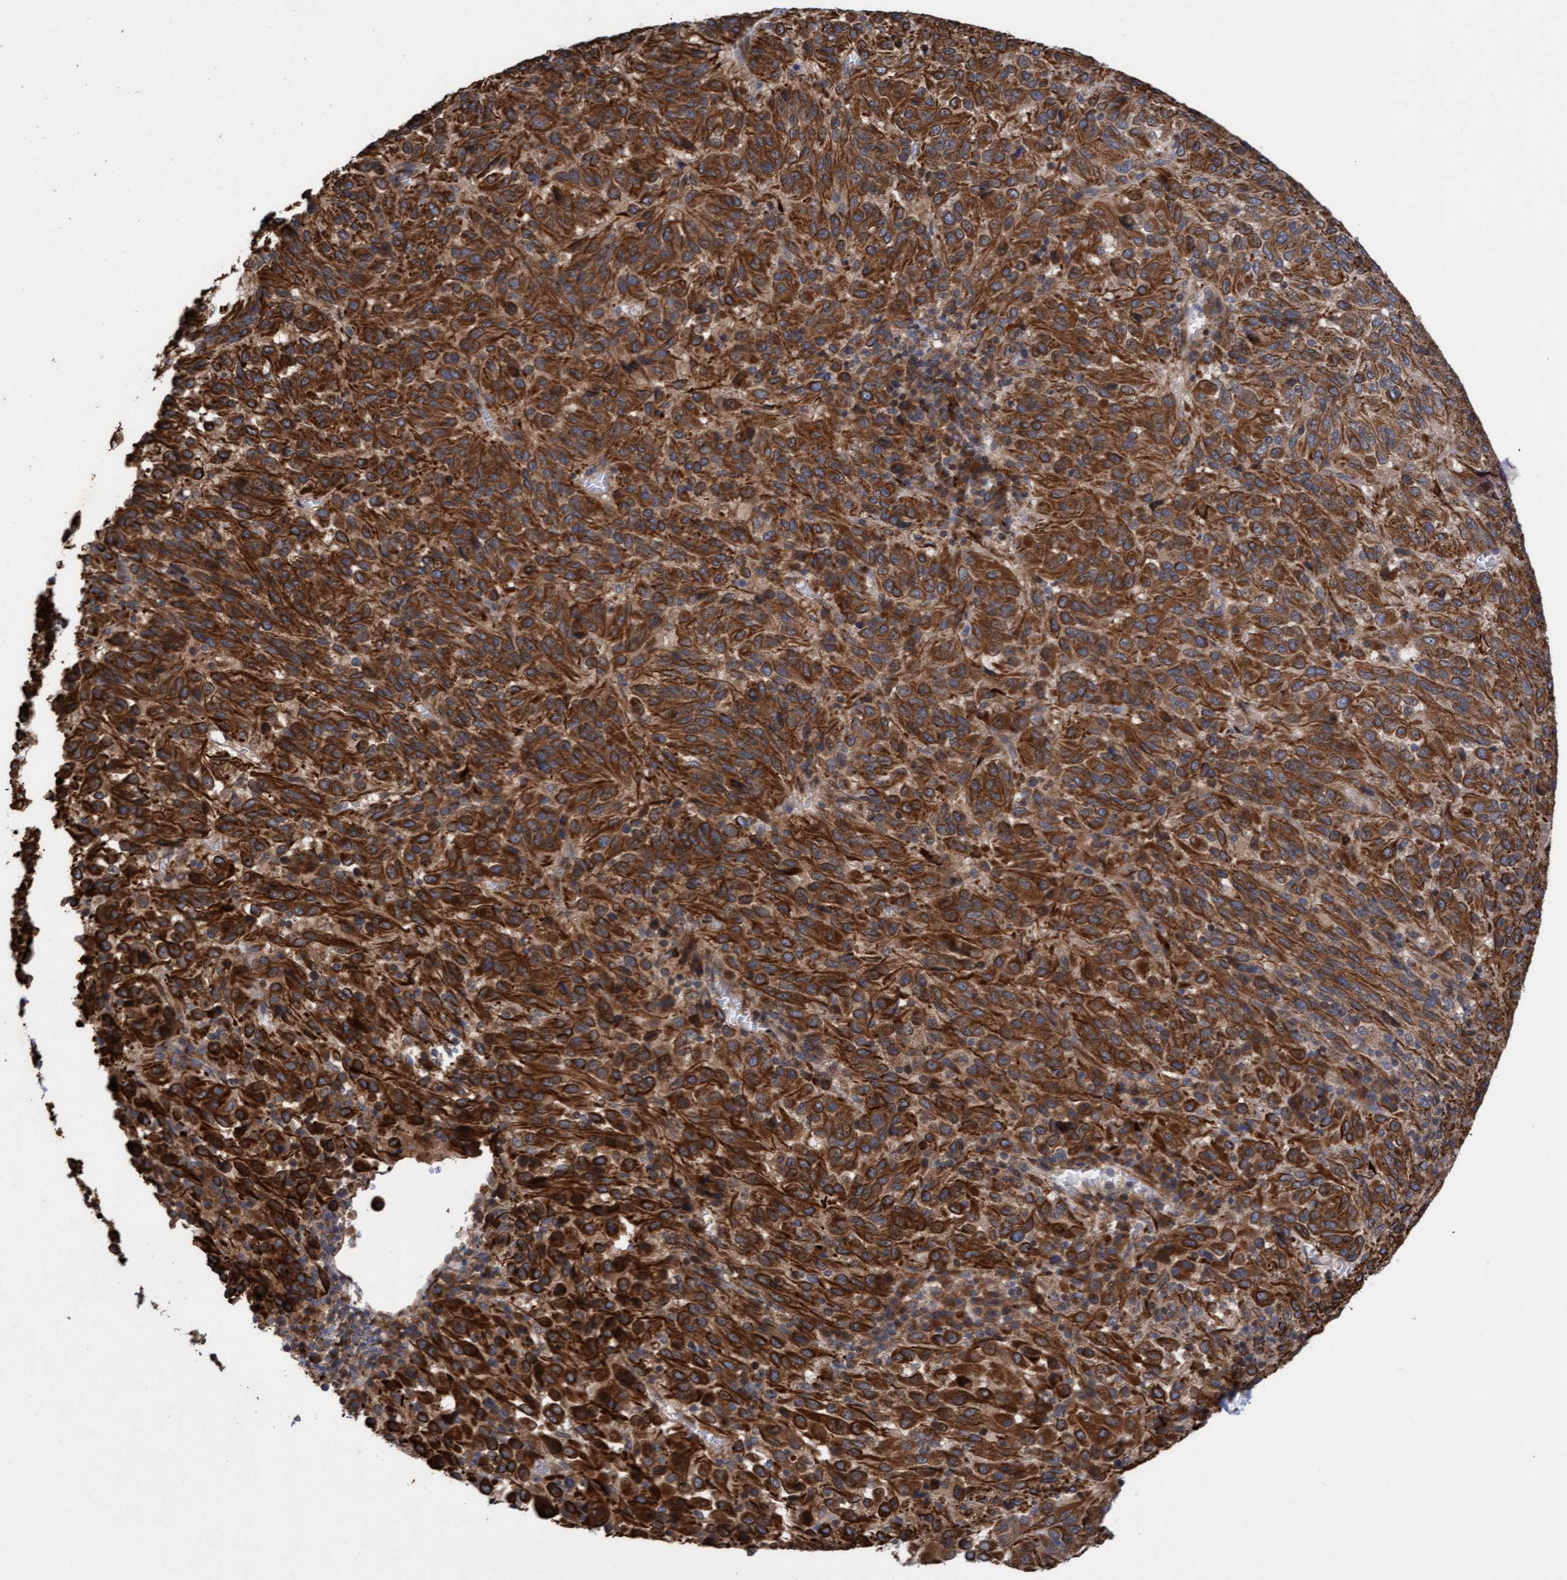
{"staining": {"intensity": "strong", "quantity": ">75%", "location": "cytoplasmic/membranous"}, "tissue": "melanoma", "cell_type": "Tumor cells", "image_type": "cancer", "snomed": [{"axis": "morphology", "description": "Malignant melanoma, Metastatic site"}, {"axis": "topography", "description": "Lung"}], "caption": "Tumor cells display high levels of strong cytoplasmic/membranous staining in about >75% of cells in human malignant melanoma (metastatic site). (DAB (3,3'-diaminobenzidine) = brown stain, brightfield microscopy at high magnification).", "gene": "ELP5", "patient": {"sex": "male", "age": 64}}